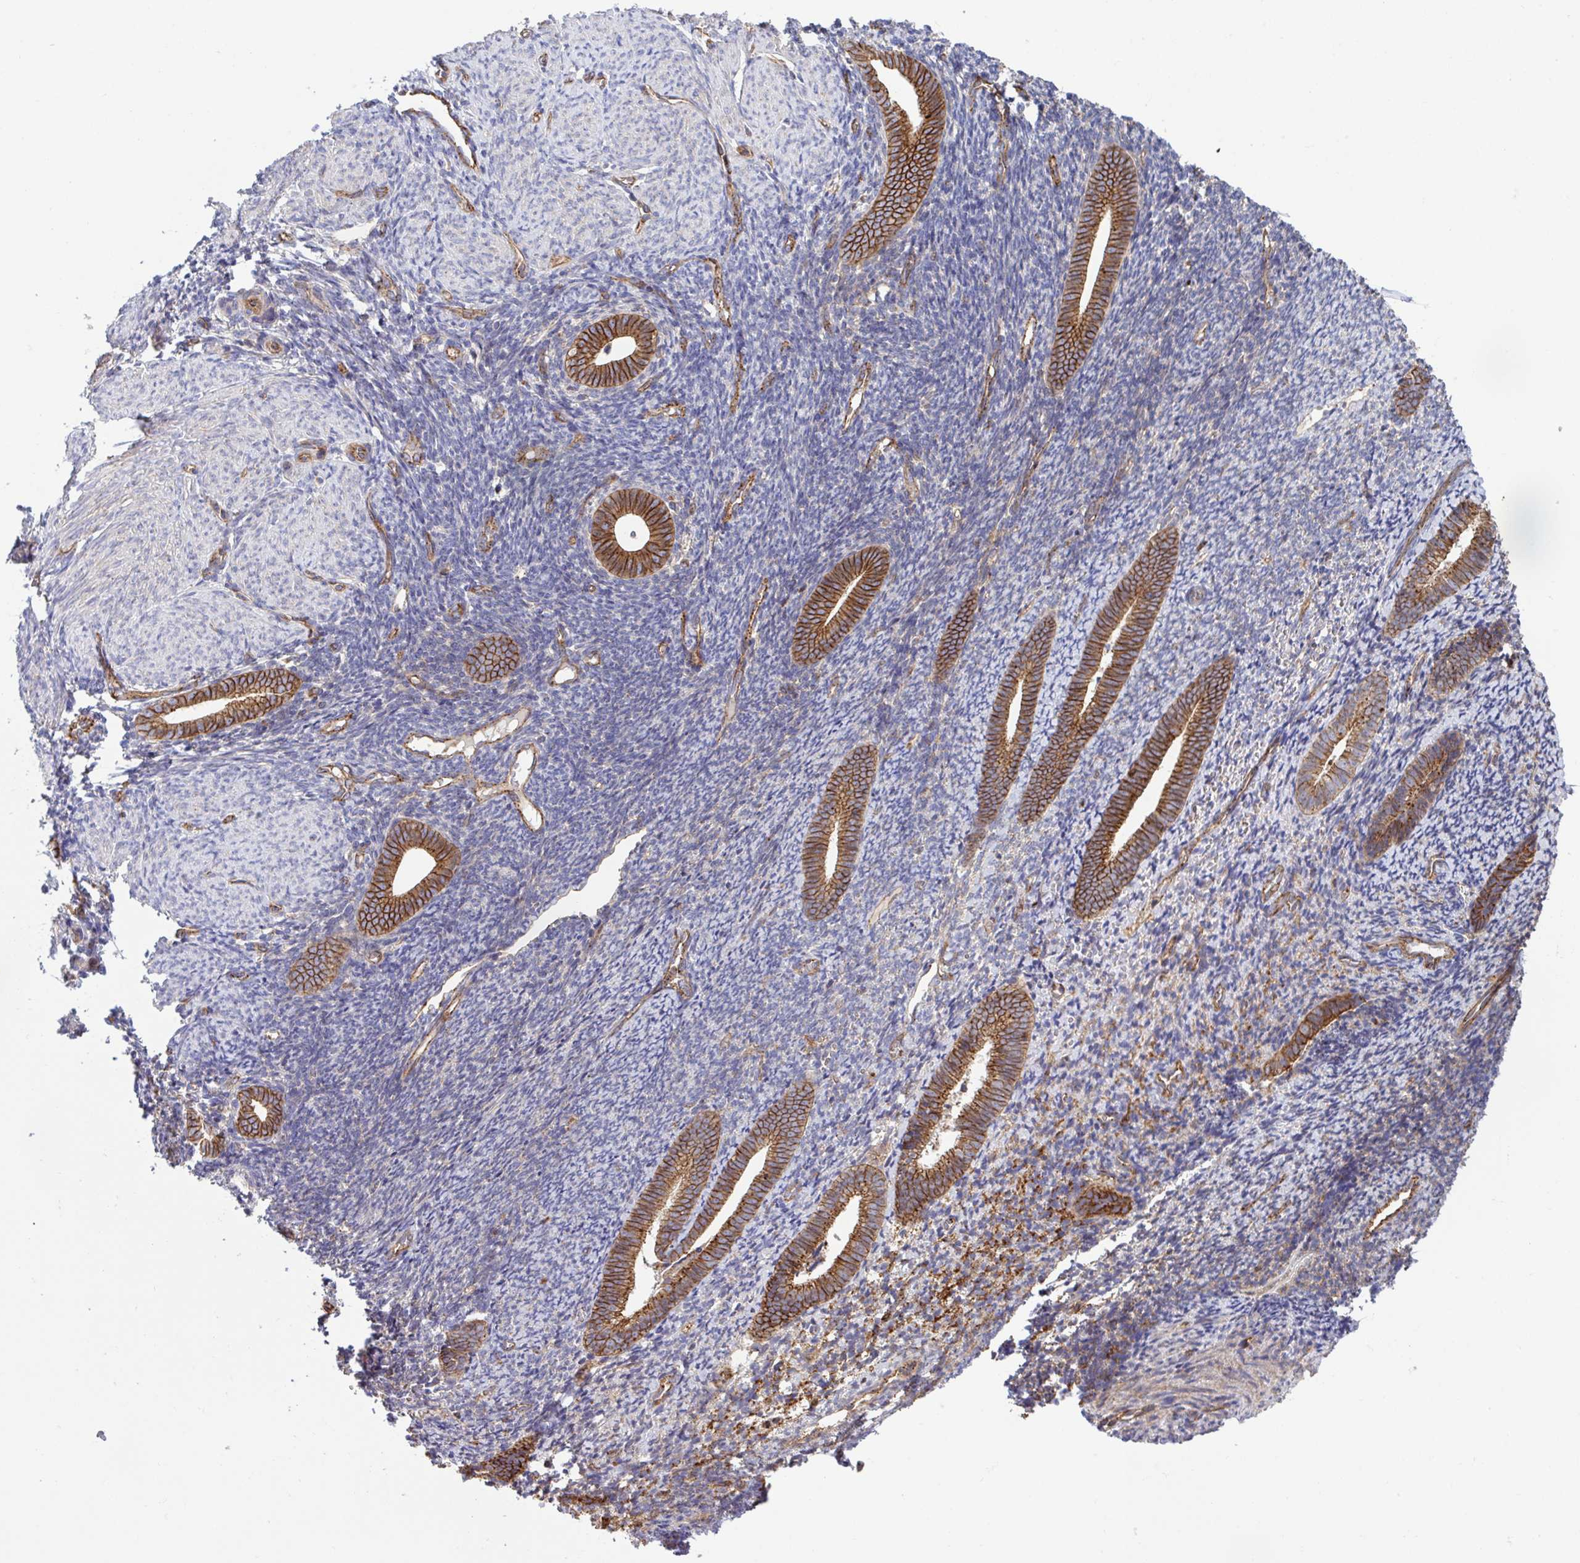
{"staining": {"intensity": "weak", "quantity": "<25%", "location": "cytoplasmic/membranous"}, "tissue": "endometrium", "cell_type": "Cells in endometrial stroma", "image_type": "normal", "snomed": [{"axis": "morphology", "description": "Normal tissue, NOS"}, {"axis": "topography", "description": "Endometrium"}], "caption": "High magnification brightfield microscopy of benign endometrium stained with DAB (brown) and counterstained with hematoxylin (blue): cells in endometrial stroma show no significant expression.", "gene": "C4orf36", "patient": {"sex": "female", "age": 39}}